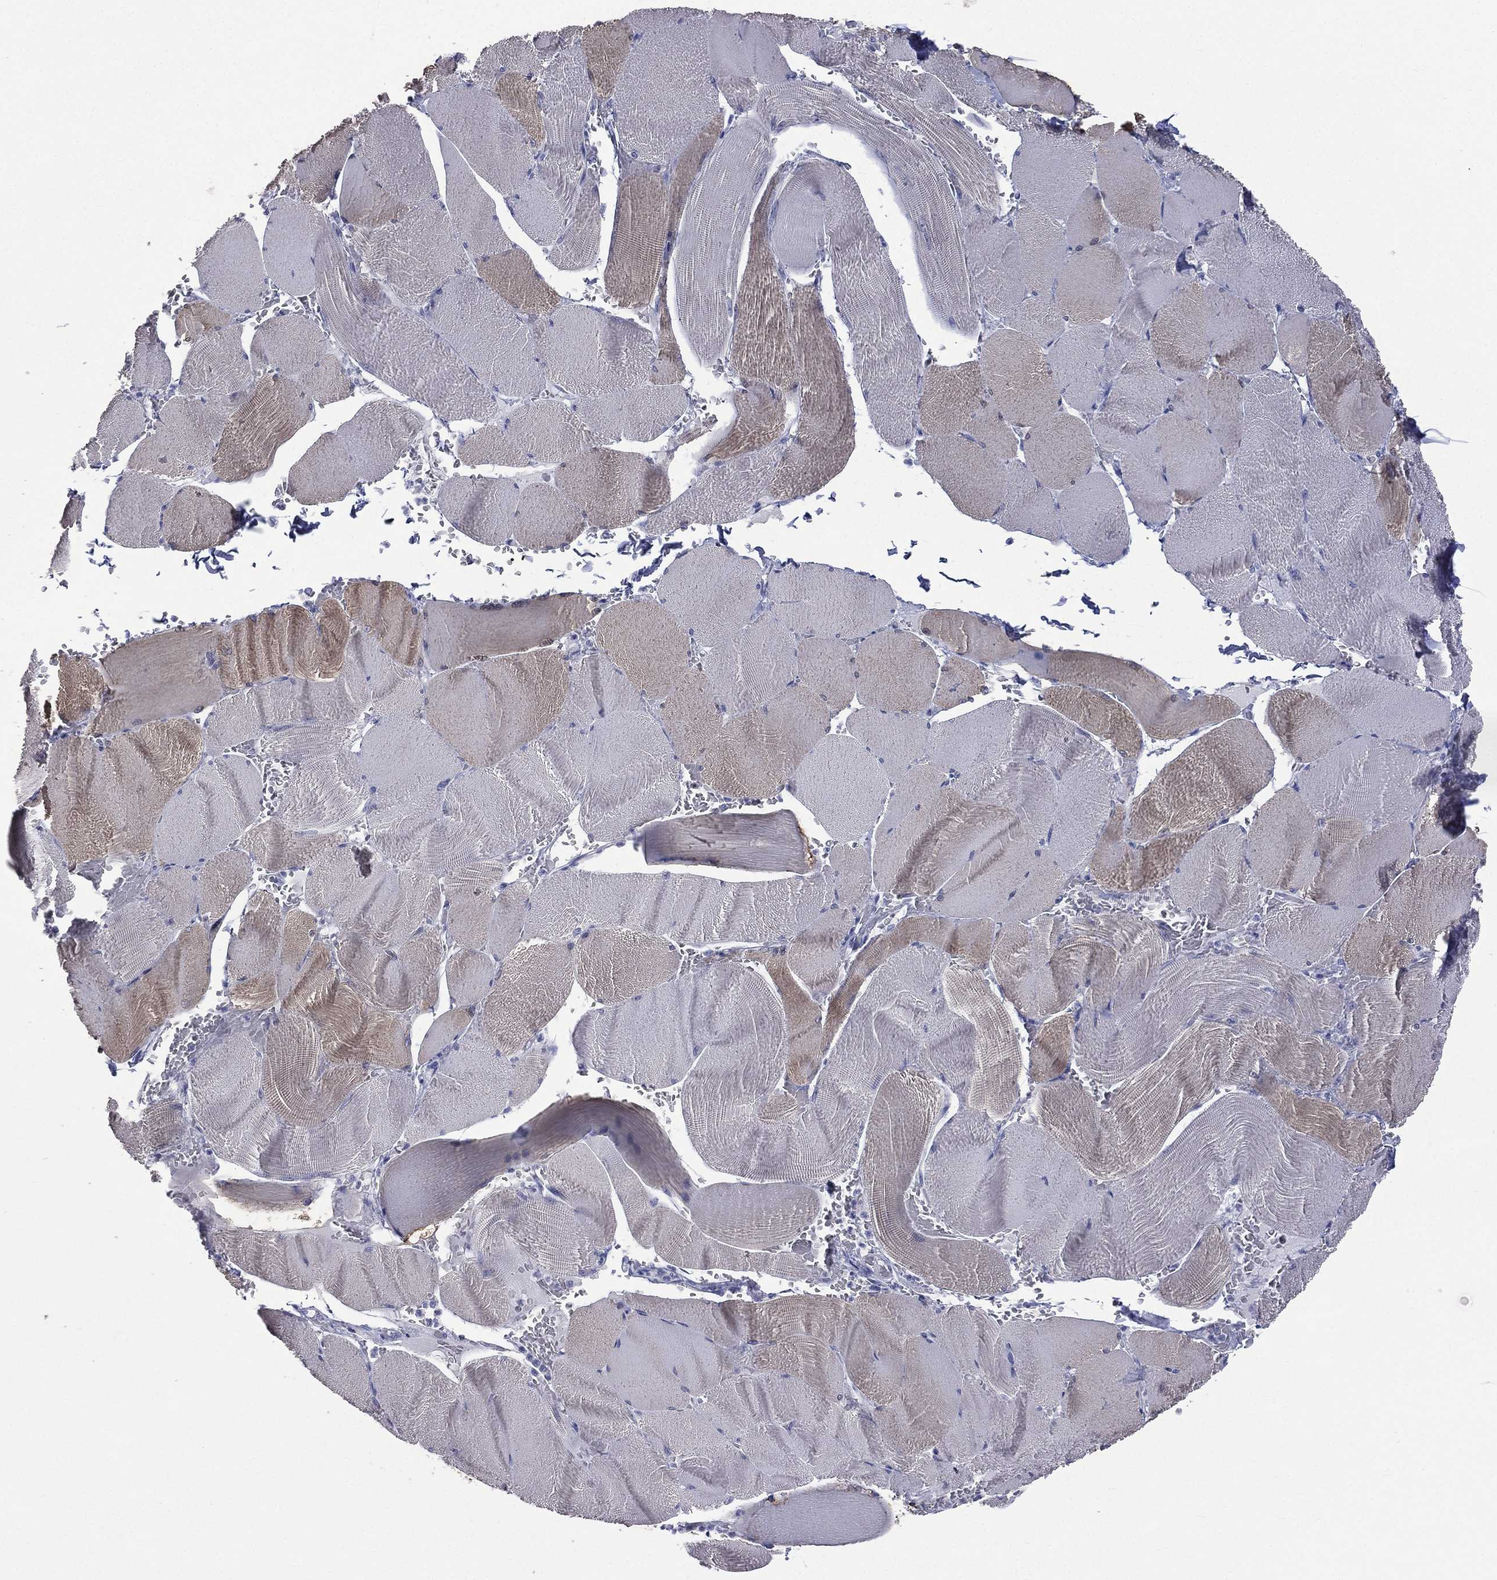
{"staining": {"intensity": "weak", "quantity": "<25%", "location": "cytoplasmic/membranous"}, "tissue": "skeletal muscle", "cell_type": "Myocytes", "image_type": "normal", "snomed": [{"axis": "morphology", "description": "Normal tissue, NOS"}, {"axis": "topography", "description": "Skeletal muscle"}], "caption": "Immunohistochemical staining of normal human skeletal muscle shows no significant positivity in myocytes. (DAB immunohistochemistry with hematoxylin counter stain).", "gene": "CES2", "patient": {"sex": "male", "age": 56}}